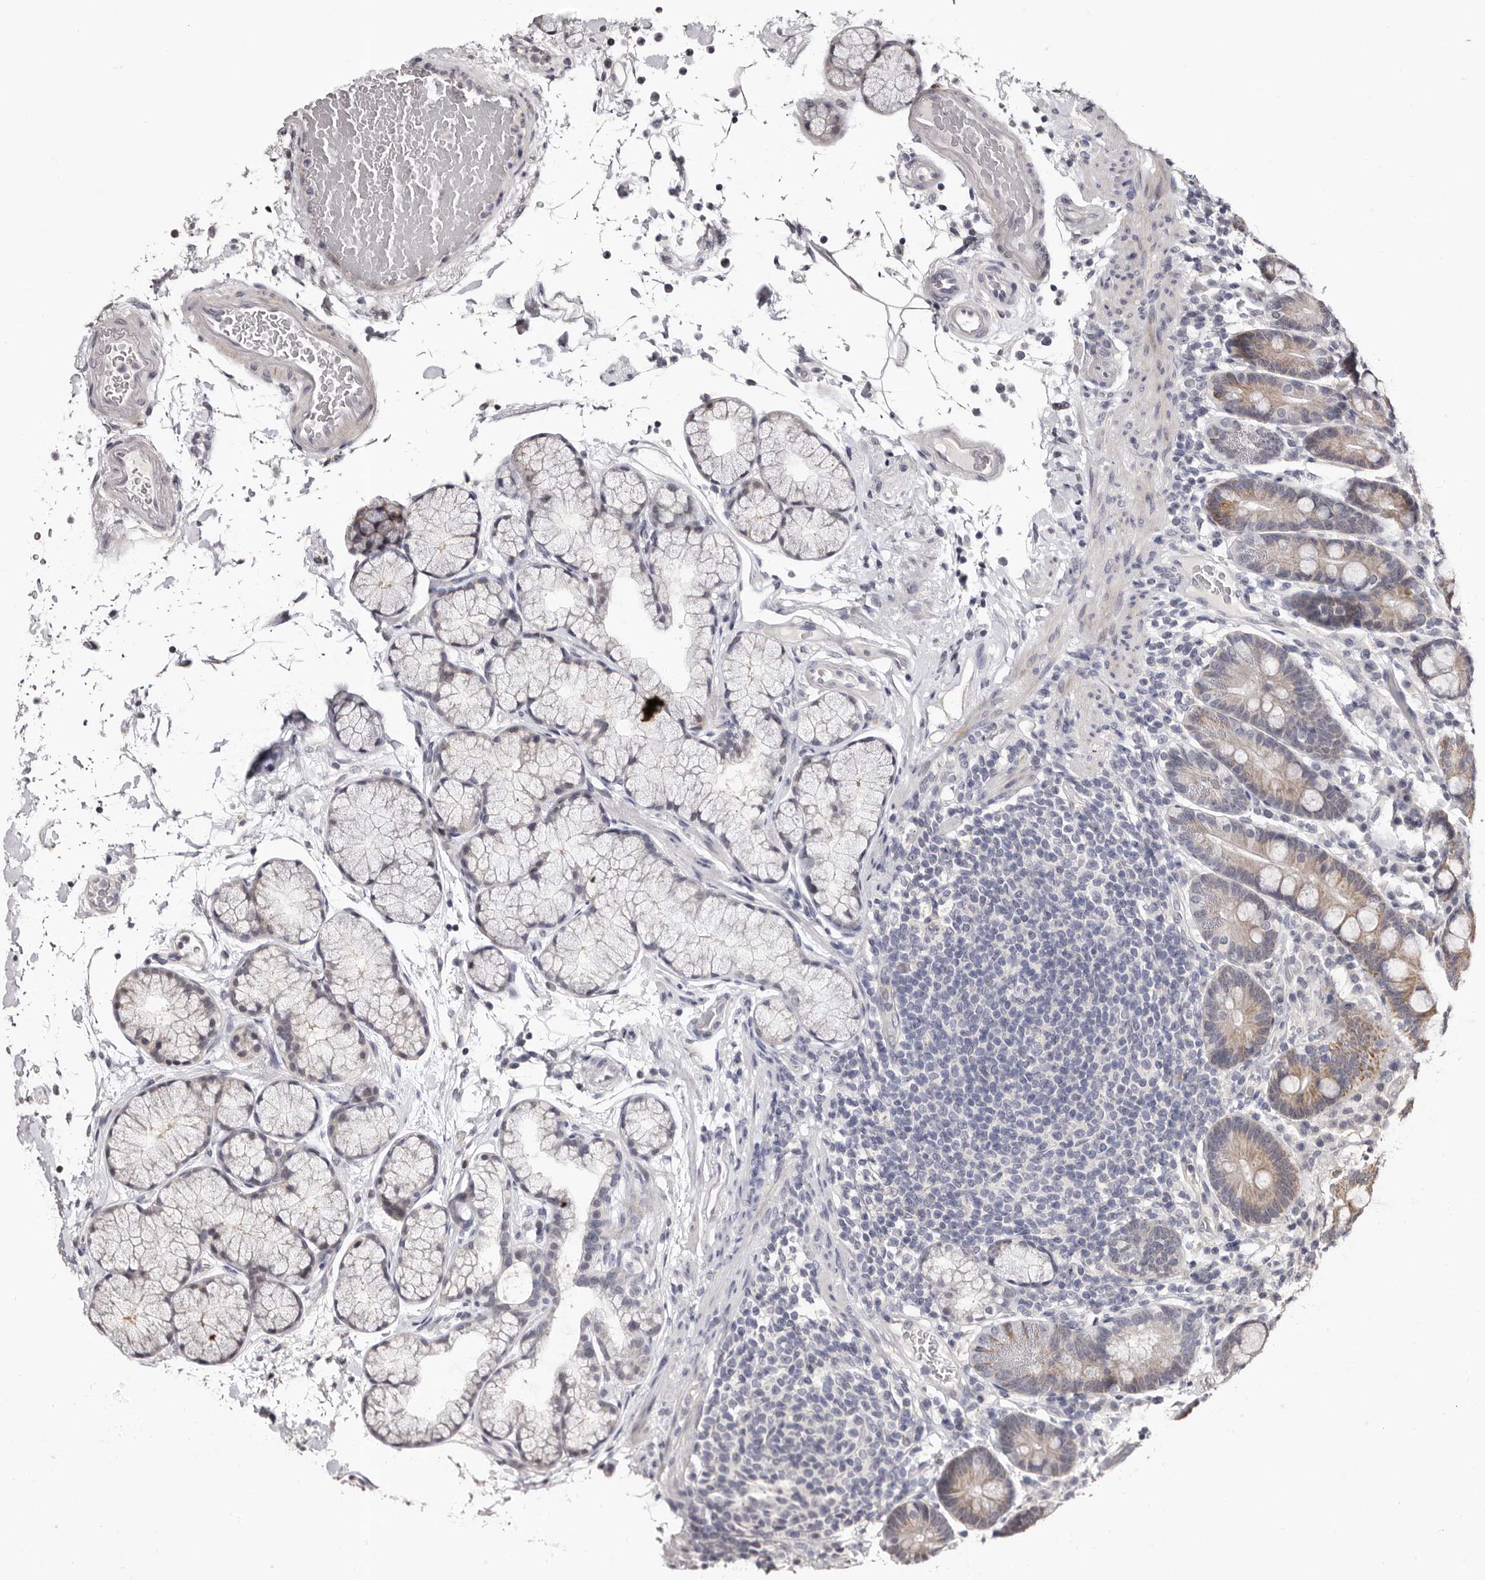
{"staining": {"intensity": "weak", "quantity": "<25%", "location": "cytoplasmic/membranous"}, "tissue": "duodenum", "cell_type": "Glandular cells", "image_type": "normal", "snomed": [{"axis": "morphology", "description": "Normal tissue, NOS"}, {"axis": "topography", "description": "Small intestine, NOS"}], "caption": "Immunohistochemistry of benign human duodenum reveals no staining in glandular cells.", "gene": "PHF20L1", "patient": {"sex": "female", "age": 71}}